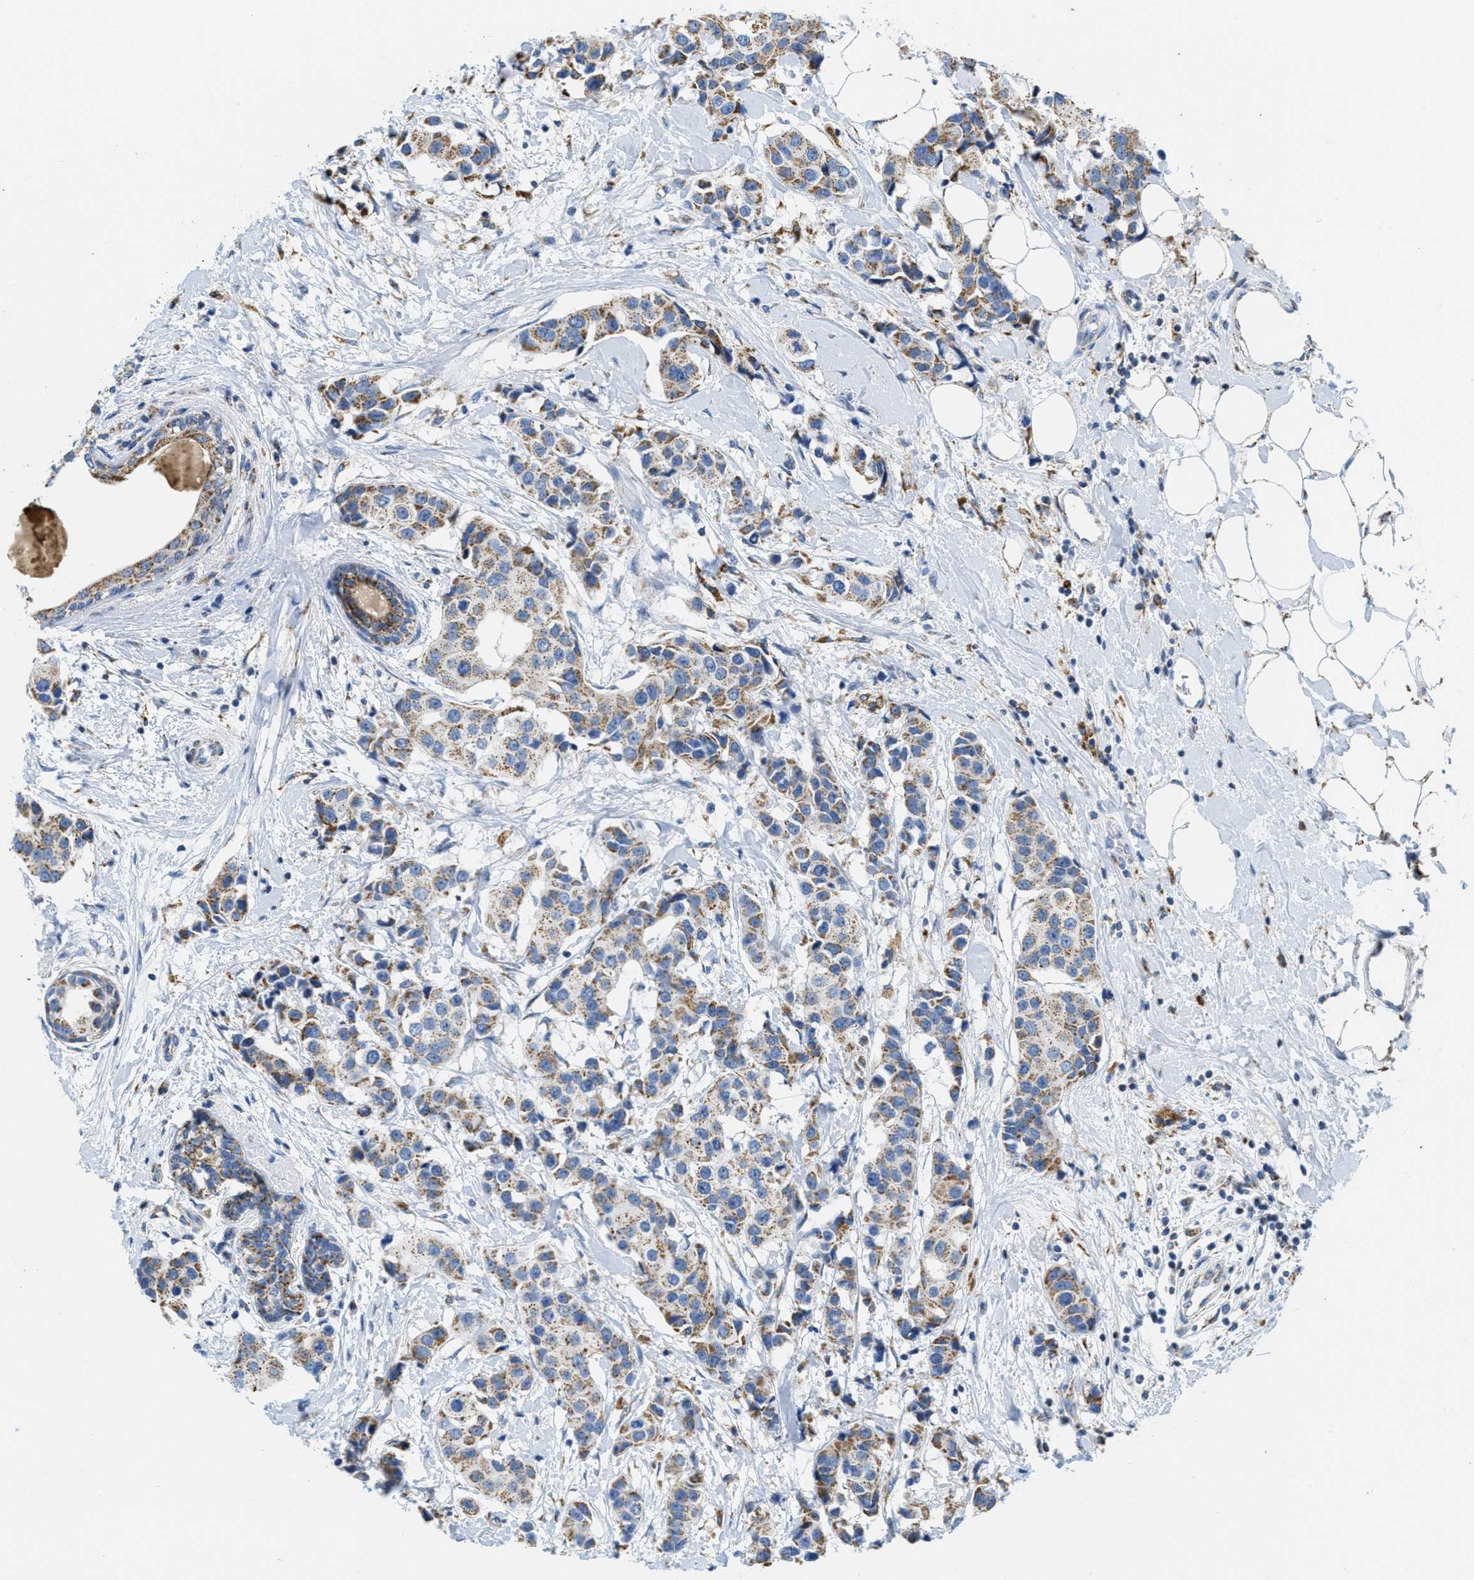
{"staining": {"intensity": "moderate", "quantity": ">75%", "location": "cytoplasmic/membranous"}, "tissue": "breast cancer", "cell_type": "Tumor cells", "image_type": "cancer", "snomed": [{"axis": "morphology", "description": "Normal tissue, NOS"}, {"axis": "morphology", "description": "Duct carcinoma"}, {"axis": "topography", "description": "Breast"}], "caption": "Immunohistochemical staining of human breast cancer reveals moderate cytoplasmic/membranous protein expression in about >75% of tumor cells. (brown staining indicates protein expression, while blue staining denotes nuclei).", "gene": "KCNJ5", "patient": {"sex": "female", "age": 39}}